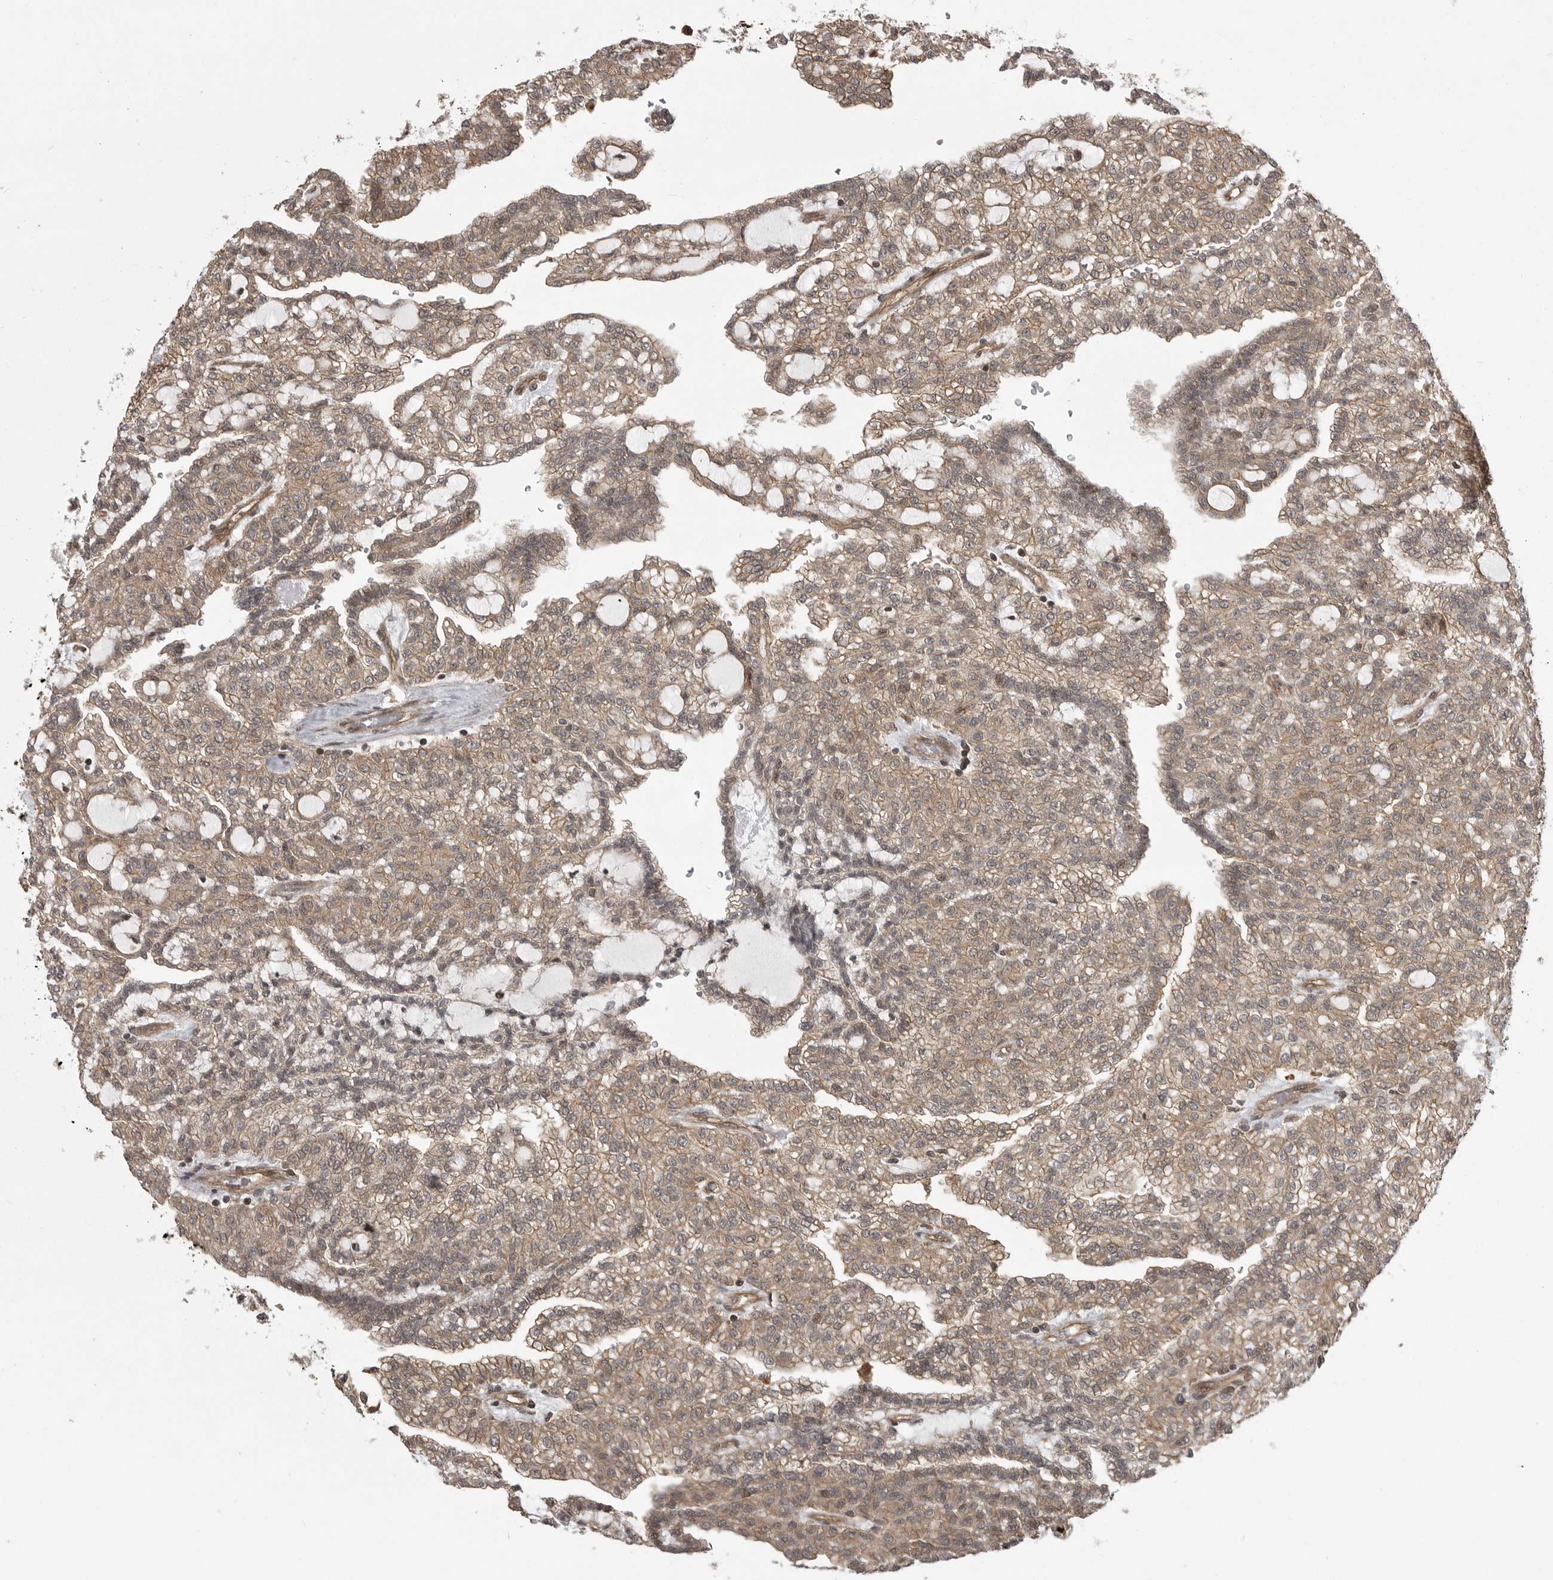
{"staining": {"intensity": "moderate", "quantity": ">75%", "location": "cytoplasmic/membranous"}, "tissue": "renal cancer", "cell_type": "Tumor cells", "image_type": "cancer", "snomed": [{"axis": "morphology", "description": "Adenocarcinoma, NOS"}, {"axis": "topography", "description": "Kidney"}], "caption": "Adenocarcinoma (renal) tissue demonstrates moderate cytoplasmic/membranous positivity in approximately >75% of tumor cells Immunohistochemistry stains the protein of interest in brown and the nuclei are stained blue.", "gene": "DNAJC8", "patient": {"sex": "male", "age": 63}}